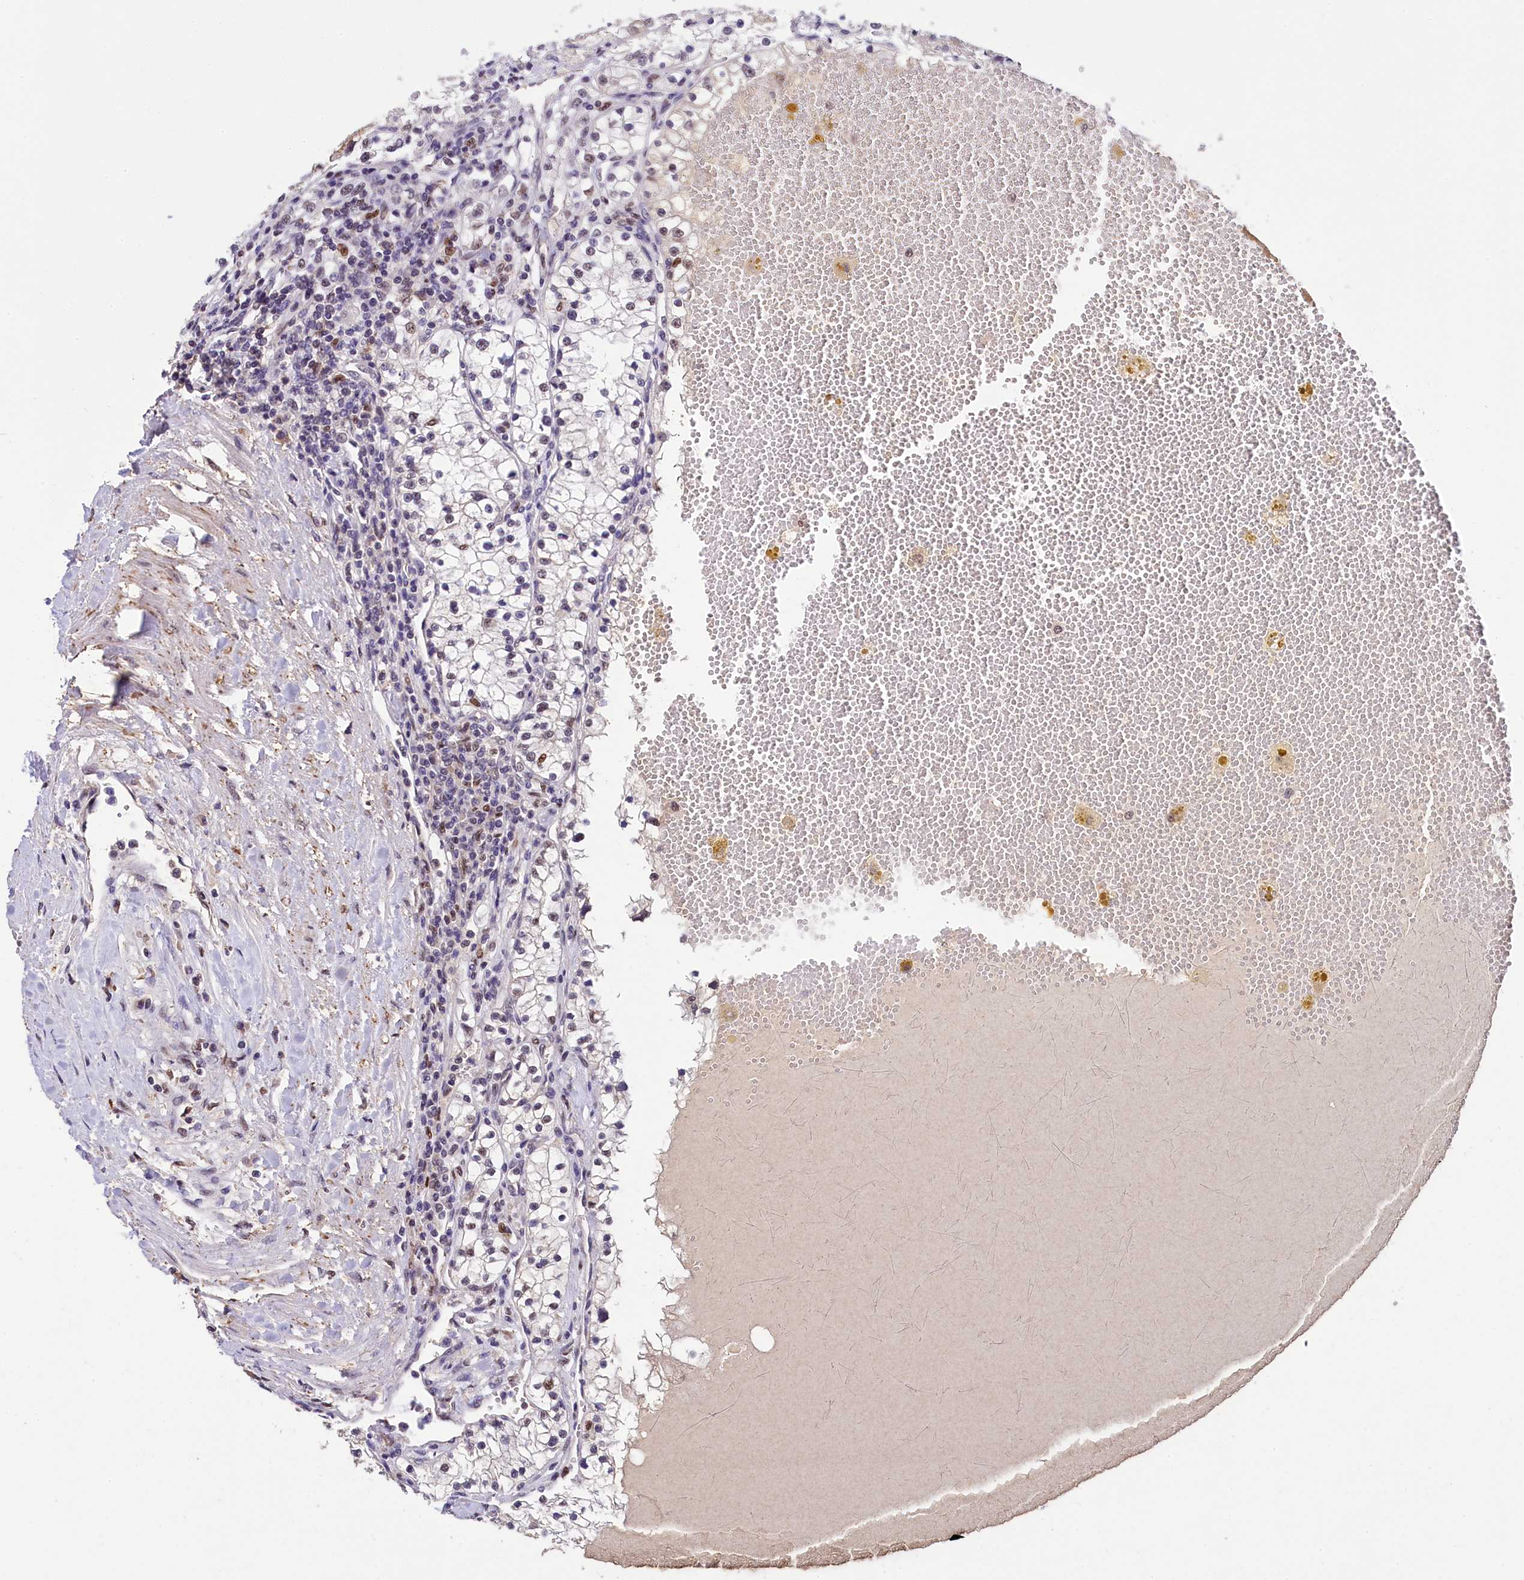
{"staining": {"intensity": "weak", "quantity": "<25%", "location": "nuclear"}, "tissue": "renal cancer", "cell_type": "Tumor cells", "image_type": "cancer", "snomed": [{"axis": "morphology", "description": "Normal tissue, NOS"}, {"axis": "morphology", "description": "Adenocarcinoma, NOS"}, {"axis": "topography", "description": "Kidney"}], "caption": "This is a photomicrograph of immunohistochemistry (IHC) staining of adenocarcinoma (renal), which shows no positivity in tumor cells. (DAB (3,3'-diaminobenzidine) IHC with hematoxylin counter stain).", "gene": "HECTD4", "patient": {"sex": "male", "age": 68}}